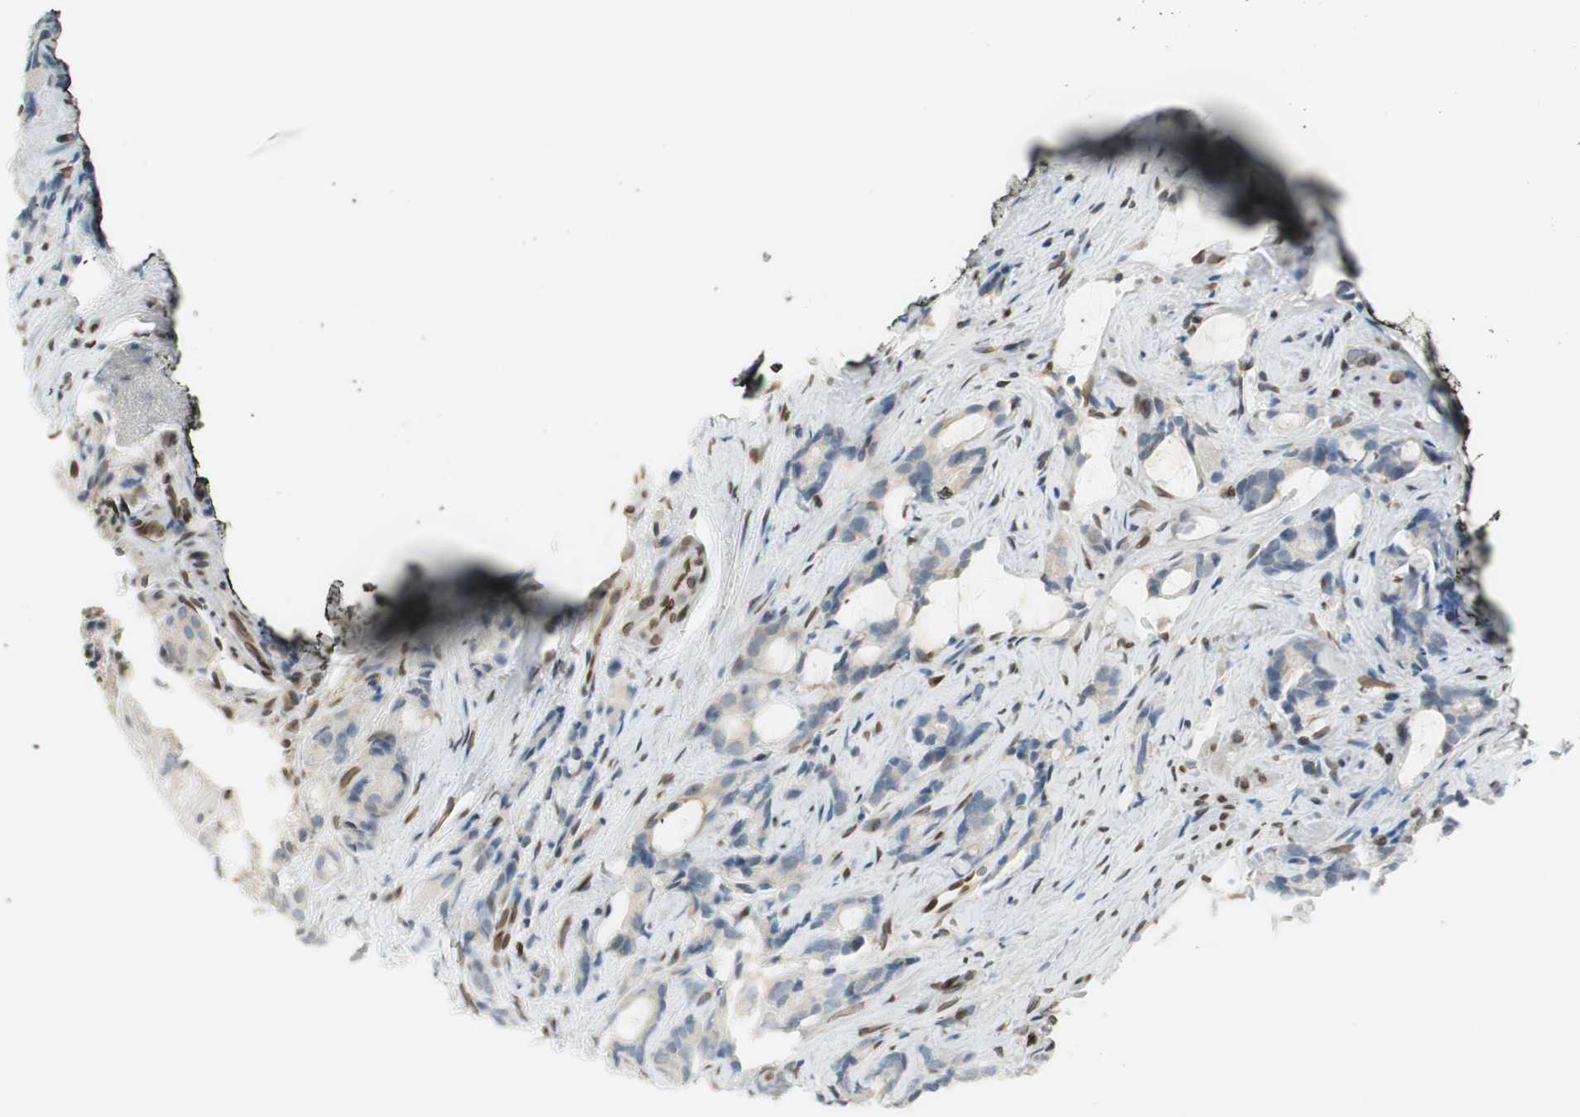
{"staining": {"intensity": "negative", "quantity": "none", "location": "none"}, "tissue": "prostate cancer", "cell_type": "Tumor cells", "image_type": "cancer", "snomed": [{"axis": "morphology", "description": "Adenocarcinoma, Low grade"}, {"axis": "topography", "description": "Prostate"}], "caption": "Immunohistochemistry image of neoplastic tissue: adenocarcinoma (low-grade) (prostate) stained with DAB exhibits no significant protein expression in tumor cells. The staining is performed using DAB (3,3'-diaminobenzidine) brown chromogen with nuclei counter-stained in using hematoxylin.", "gene": "TMEM260", "patient": {"sex": "male", "age": 58}}